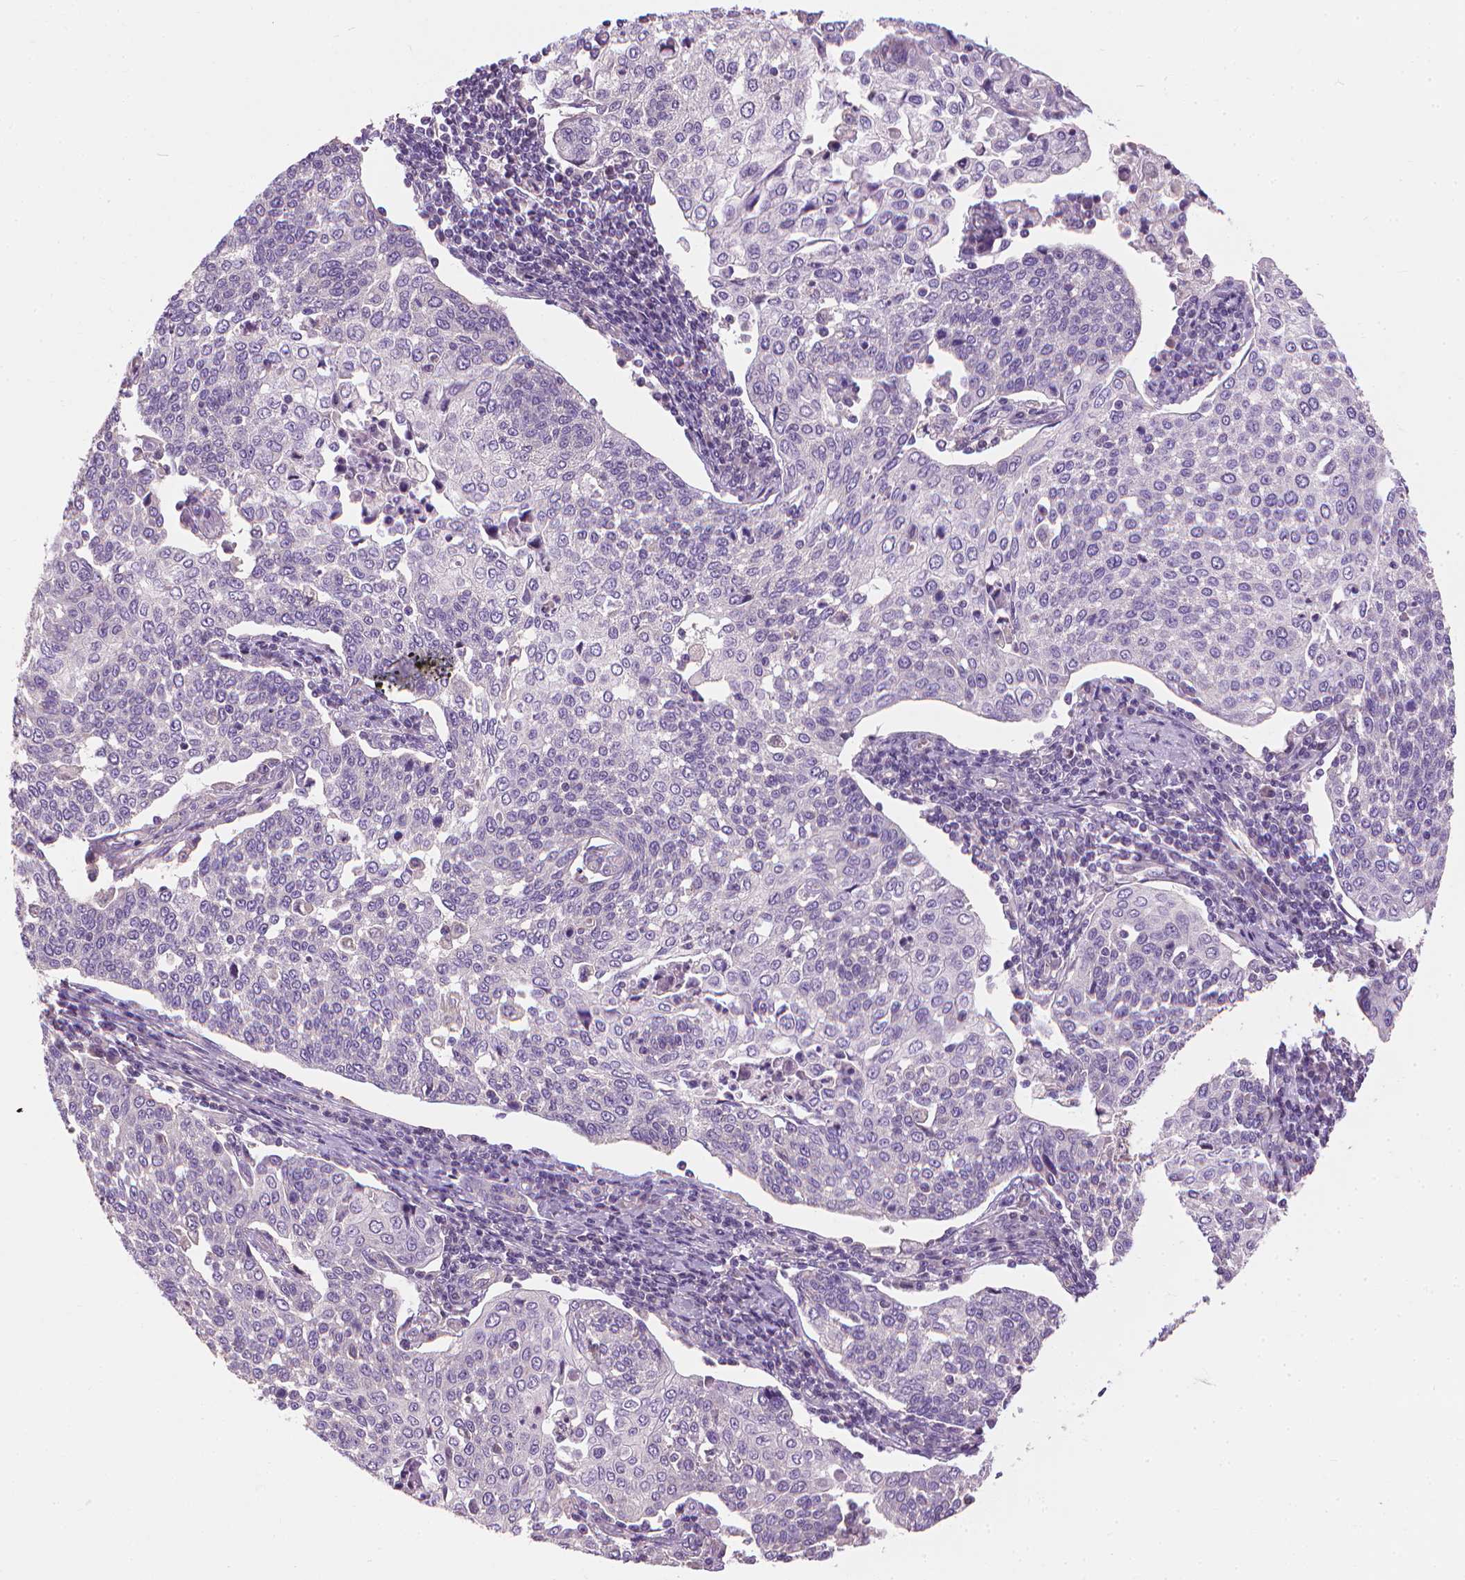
{"staining": {"intensity": "negative", "quantity": "none", "location": "none"}, "tissue": "cervical cancer", "cell_type": "Tumor cells", "image_type": "cancer", "snomed": [{"axis": "morphology", "description": "Squamous cell carcinoma, NOS"}, {"axis": "topography", "description": "Cervix"}], "caption": "The histopathology image exhibits no significant staining in tumor cells of cervical squamous cell carcinoma.", "gene": "RIIAD1", "patient": {"sex": "female", "age": 34}}